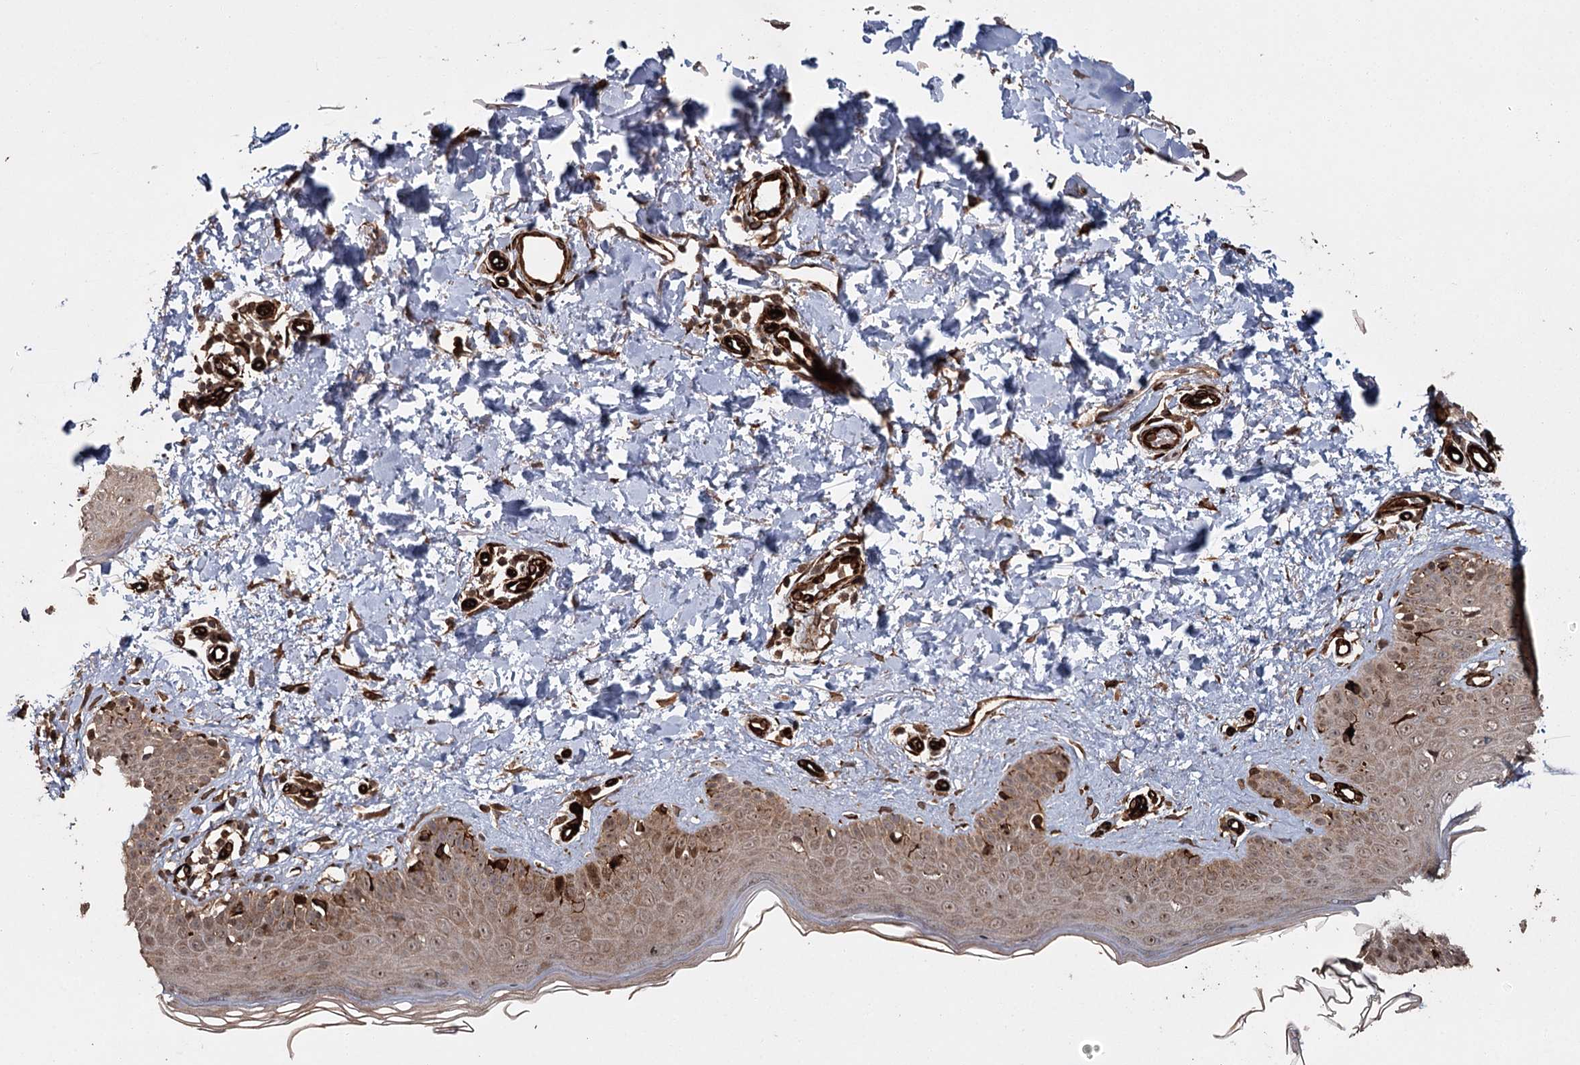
{"staining": {"intensity": "strong", "quantity": ">75%", "location": "cytoplasmic/membranous"}, "tissue": "skin", "cell_type": "Fibroblasts", "image_type": "normal", "snomed": [{"axis": "morphology", "description": "Normal tissue, NOS"}, {"axis": "topography", "description": "Skin"}], "caption": "This is a micrograph of immunohistochemistry staining of benign skin, which shows strong staining in the cytoplasmic/membranous of fibroblasts.", "gene": "RPAP3", "patient": {"sex": "male", "age": 52}}